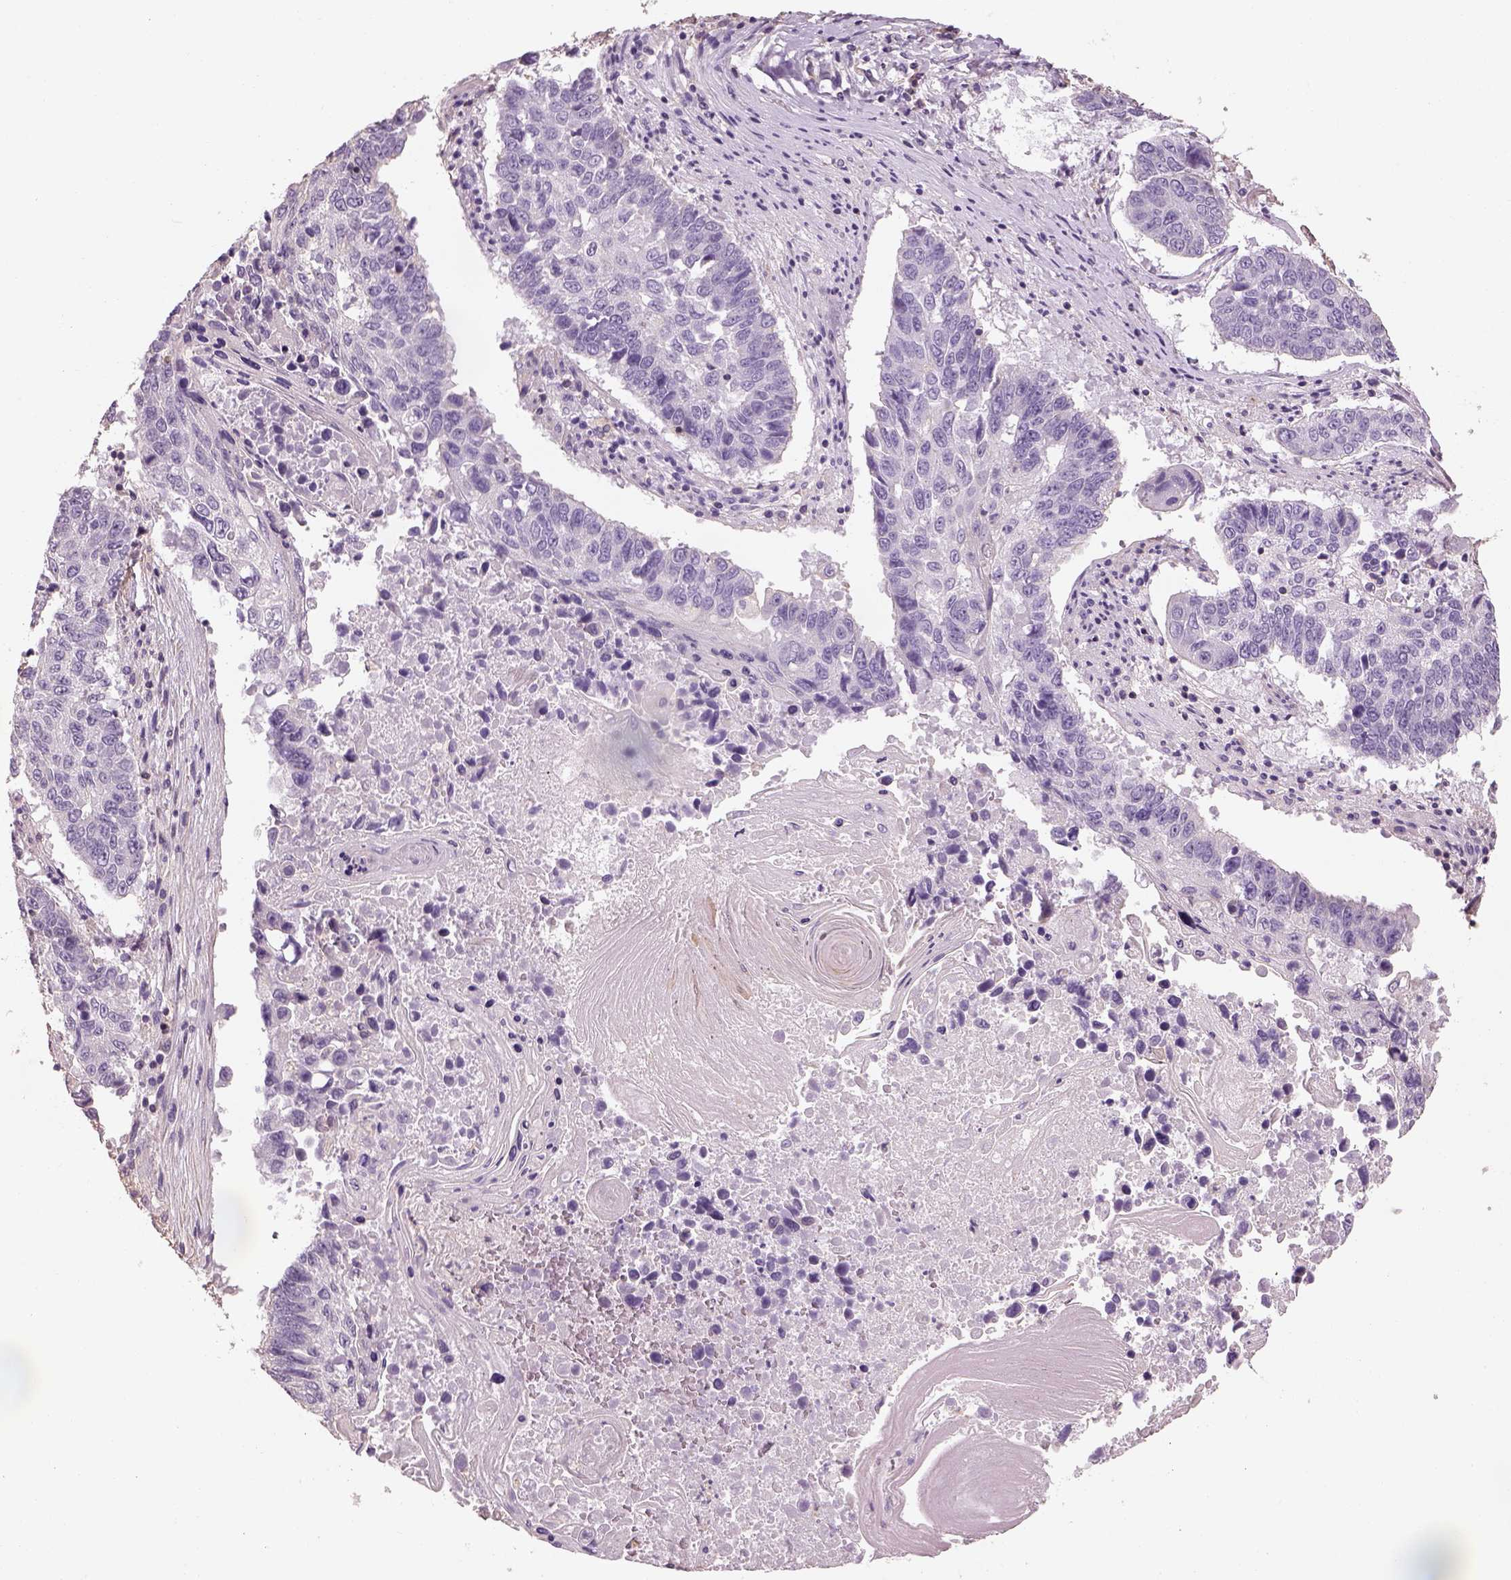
{"staining": {"intensity": "negative", "quantity": "none", "location": "none"}, "tissue": "lung cancer", "cell_type": "Tumor cells", "image_type": "cancer", "snomed": [{"axis": "morphology", "description": "Squamous cell carcinoma, NOS"}, {"axis": "topography", "description": "Lung"}], "caption": "Immunohistochemistry of human lung squamous cell carcinoma demonstrates no expression in tumor cells.", "gene": "OTUD6A", "patient": {"sex": "male", "age": 73}}